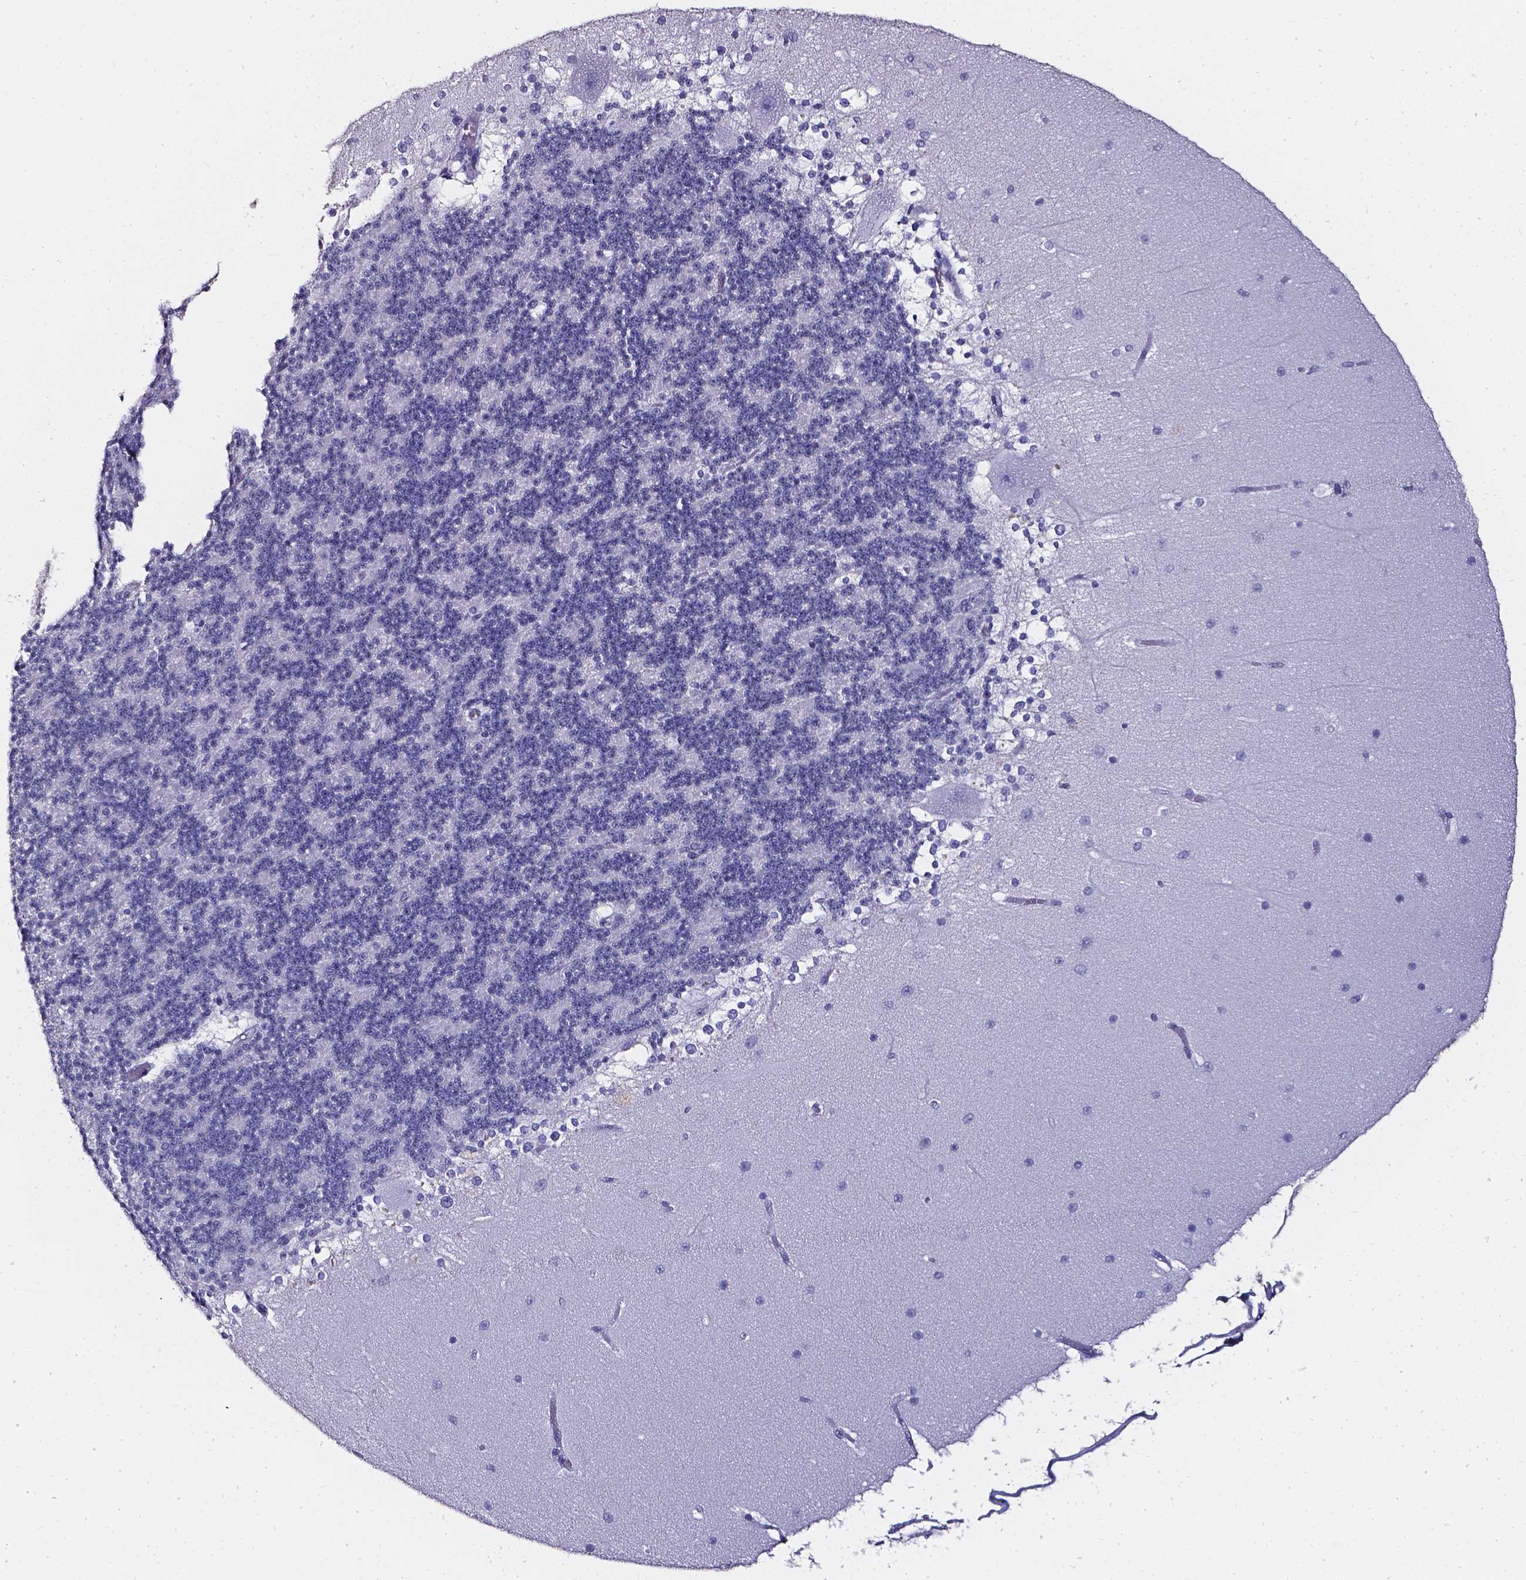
{"staining": {"intensity": "negative", "quantity": "none", "location": "none"}, "tissue": "cerebellum", "cell_type": "Cells in granular layer", "image_type": "normal", "snomed": [{"axis": "morphology", "description": "Normal tissue, NOS"}, {"axis": "topography", "description": "Cerebellum"}], "caption": "High magnification brightfield microscopy of benign cerebellum stained with DAB (brown) and counterstained with hematoxylin (blue): cells in granular layer show no significant expression.", "gene": "AKR1B10", "patient": {"sex": "female", "age": 19}}